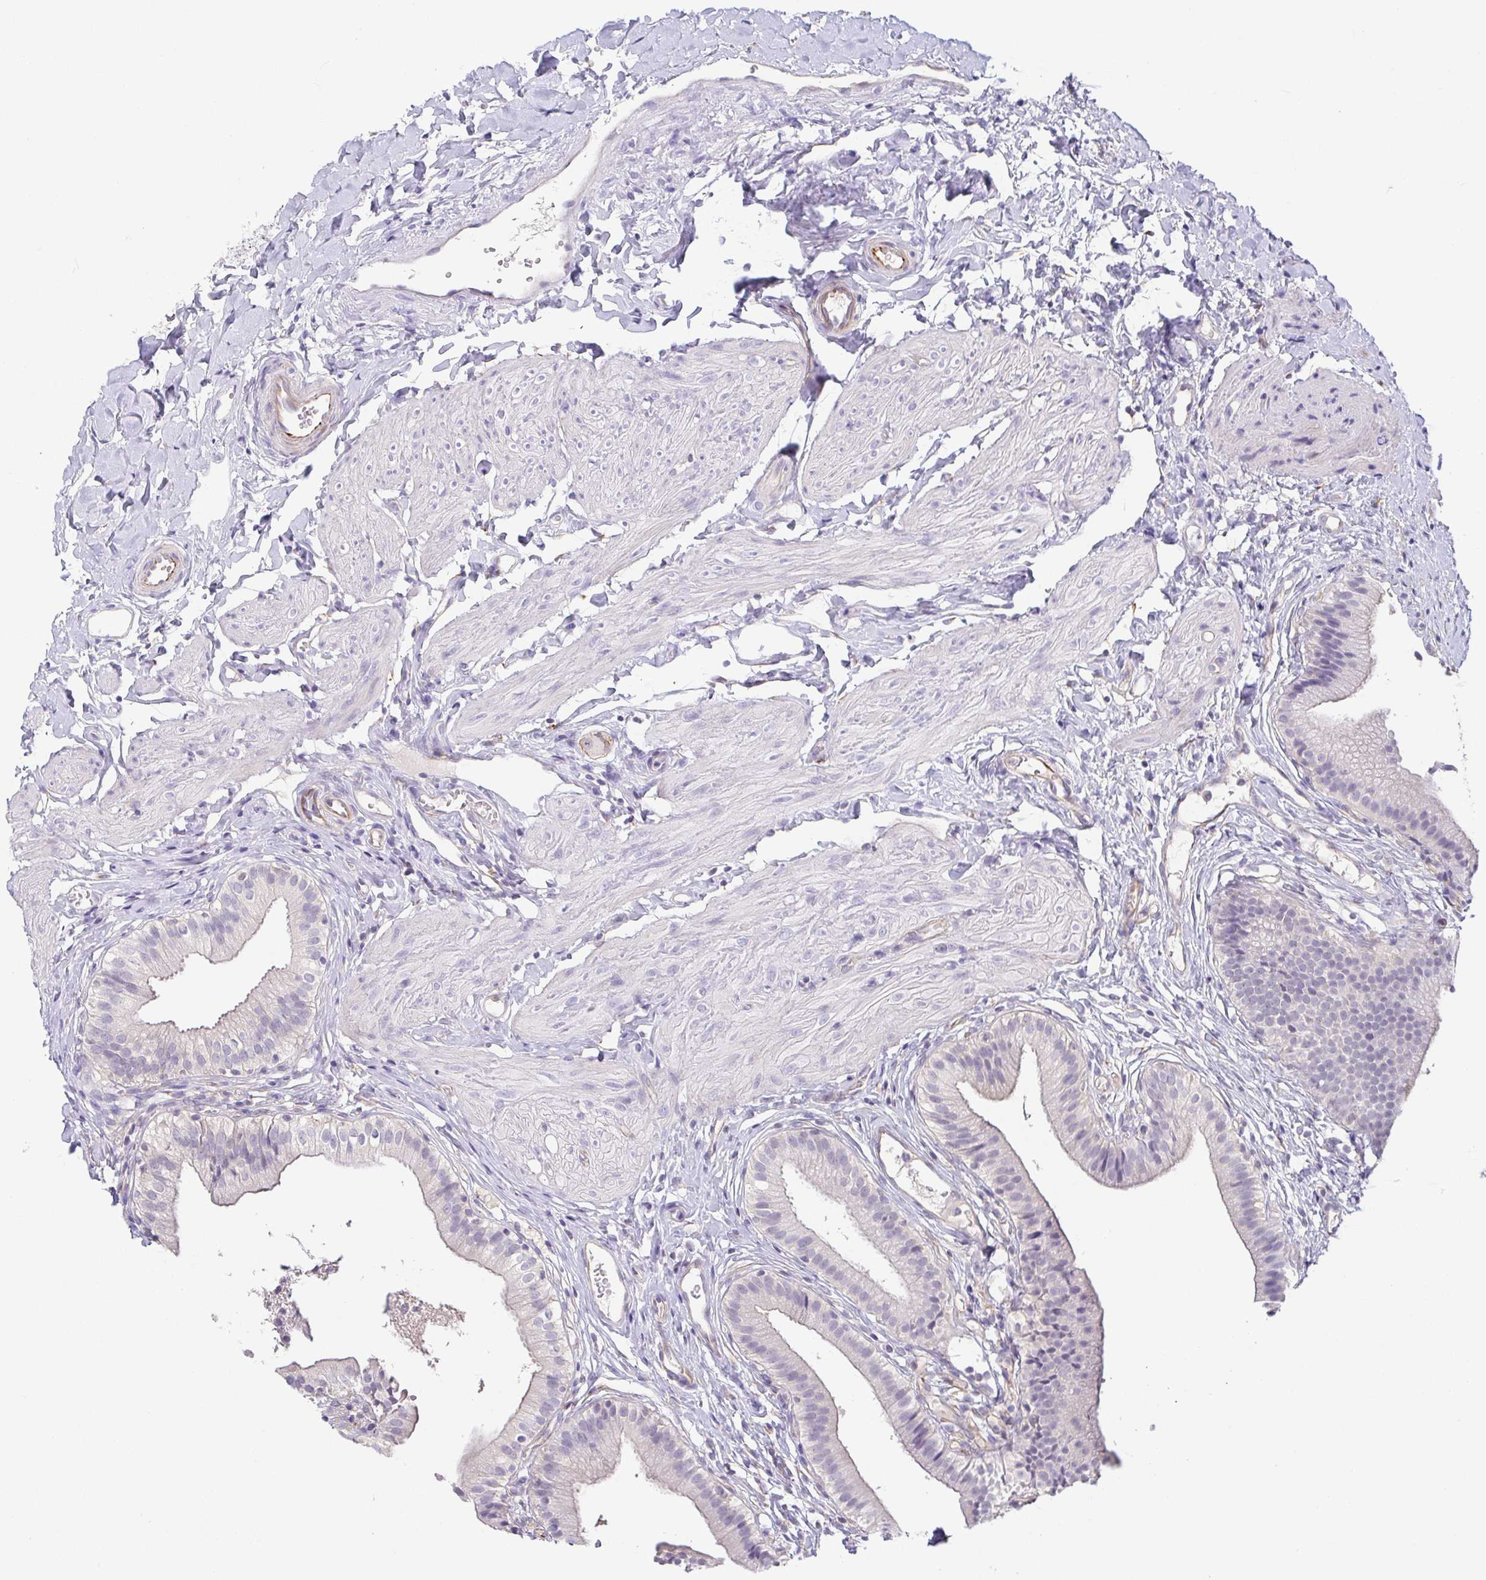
{"staining": {"intensity": "negative", "quantity": "none", "location": "none"}, "tissue": "gallbladder", "cell_type": "Glandular cells", "image_type": "normal", "snomed": [{"axis": "morphology", "description": "Normal tissue, NOS"}, {"axis": "topography", "description": "Gallbladder"}], "caption": "High power microscopy image of an IHC micrograph of unremarkable gallbladder, revealing no significant staining in glandular cells.", "gene": "COL17A1", "patient": {"sex": "female", "age": 47}}